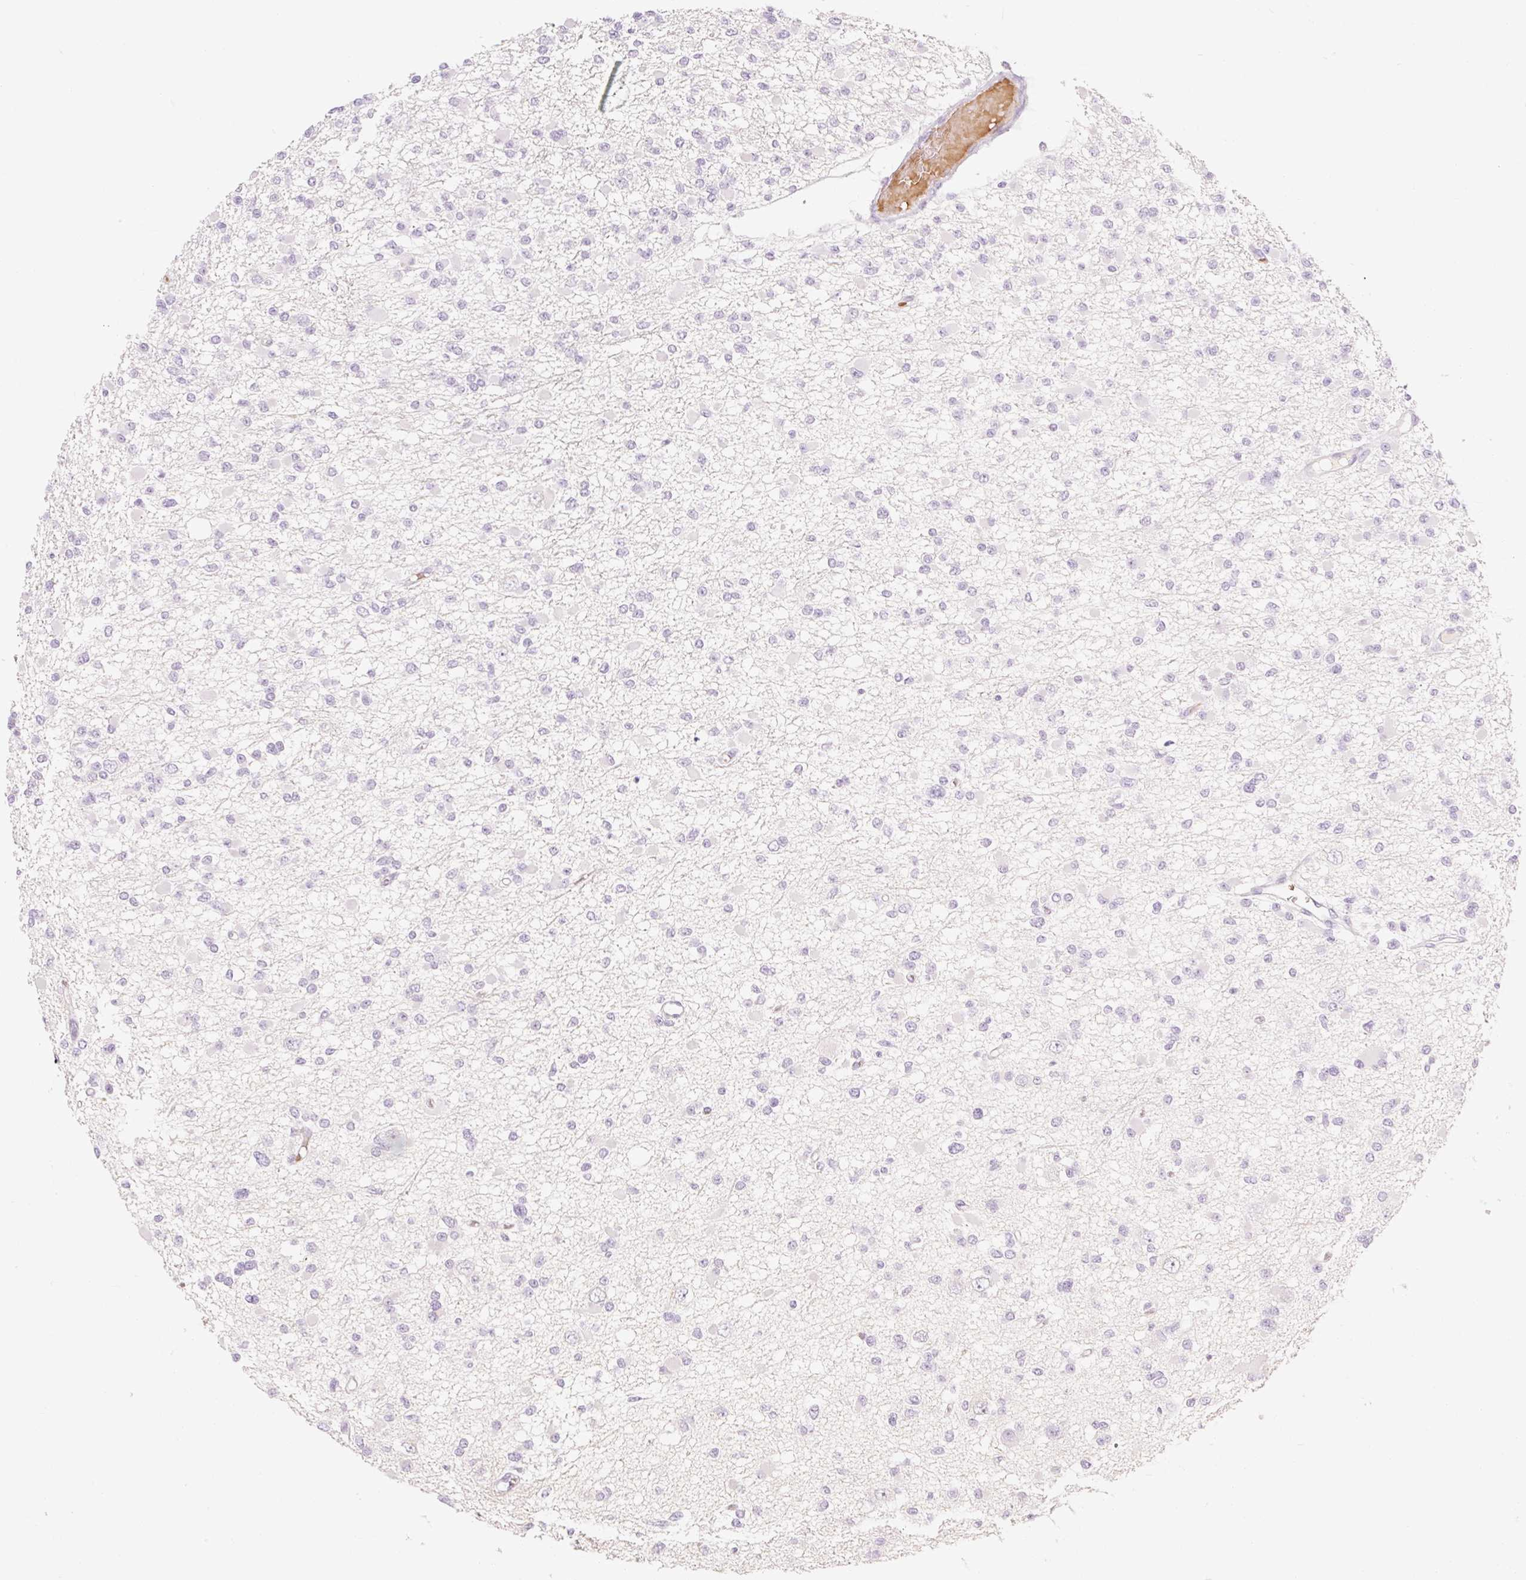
{"staining": {"intensity": "negative", "quantity": "none", "location": "none"}, "tissue": "glioma", "cell_type": "Tumor cells", "image_type": "cancer", "snomed": [{"axis": "morphology", "description": "Glioma, malignant, Low grade"}, {"axis": "topography", "description": "Brain"}], "caption": "Immunohistochemistry of malignant glioma (low-grade) reveals no positivity in tumor cells.", "gene": "TAF1L", "patient": {"sex": "female", "age": 22}}